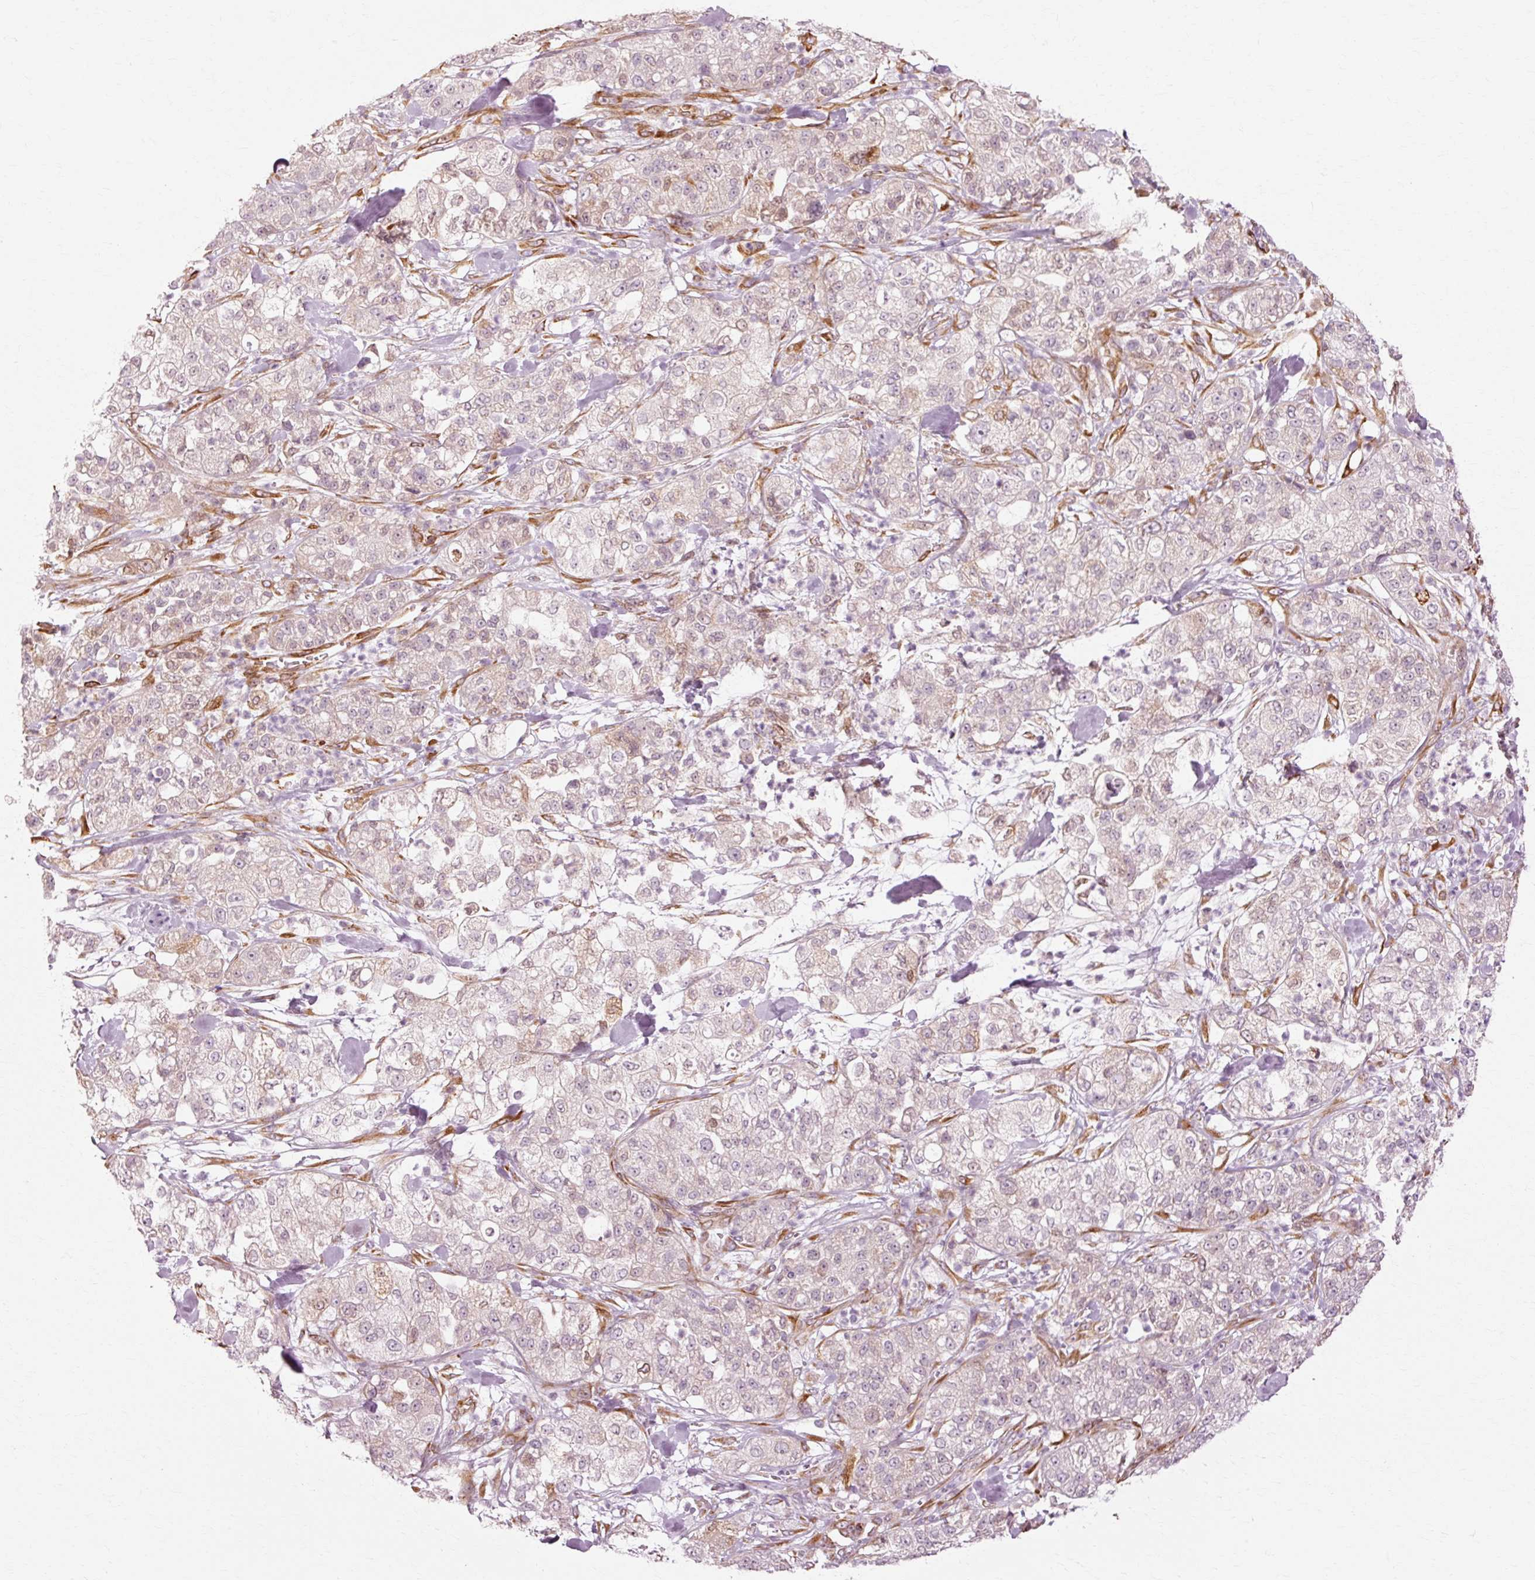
{"staining": {"intensity": "negative", "quantity": "none", "location": "none"}, "tissue": "pancreatic cancer", "cell_type": "Tumor cells", "image_type": "cancer", "snomed": [{"axis": "morphology", "description": "Adenocarcinoma, NOS"}, {"axis": "topography", "description": "Pancreas"}], "caption": "Tumor cells are negative for brown protein staining in pancreatic adenocarcinoma.", "gene": "RGPD5", "patient": {"sex": "female", "age": 78}}